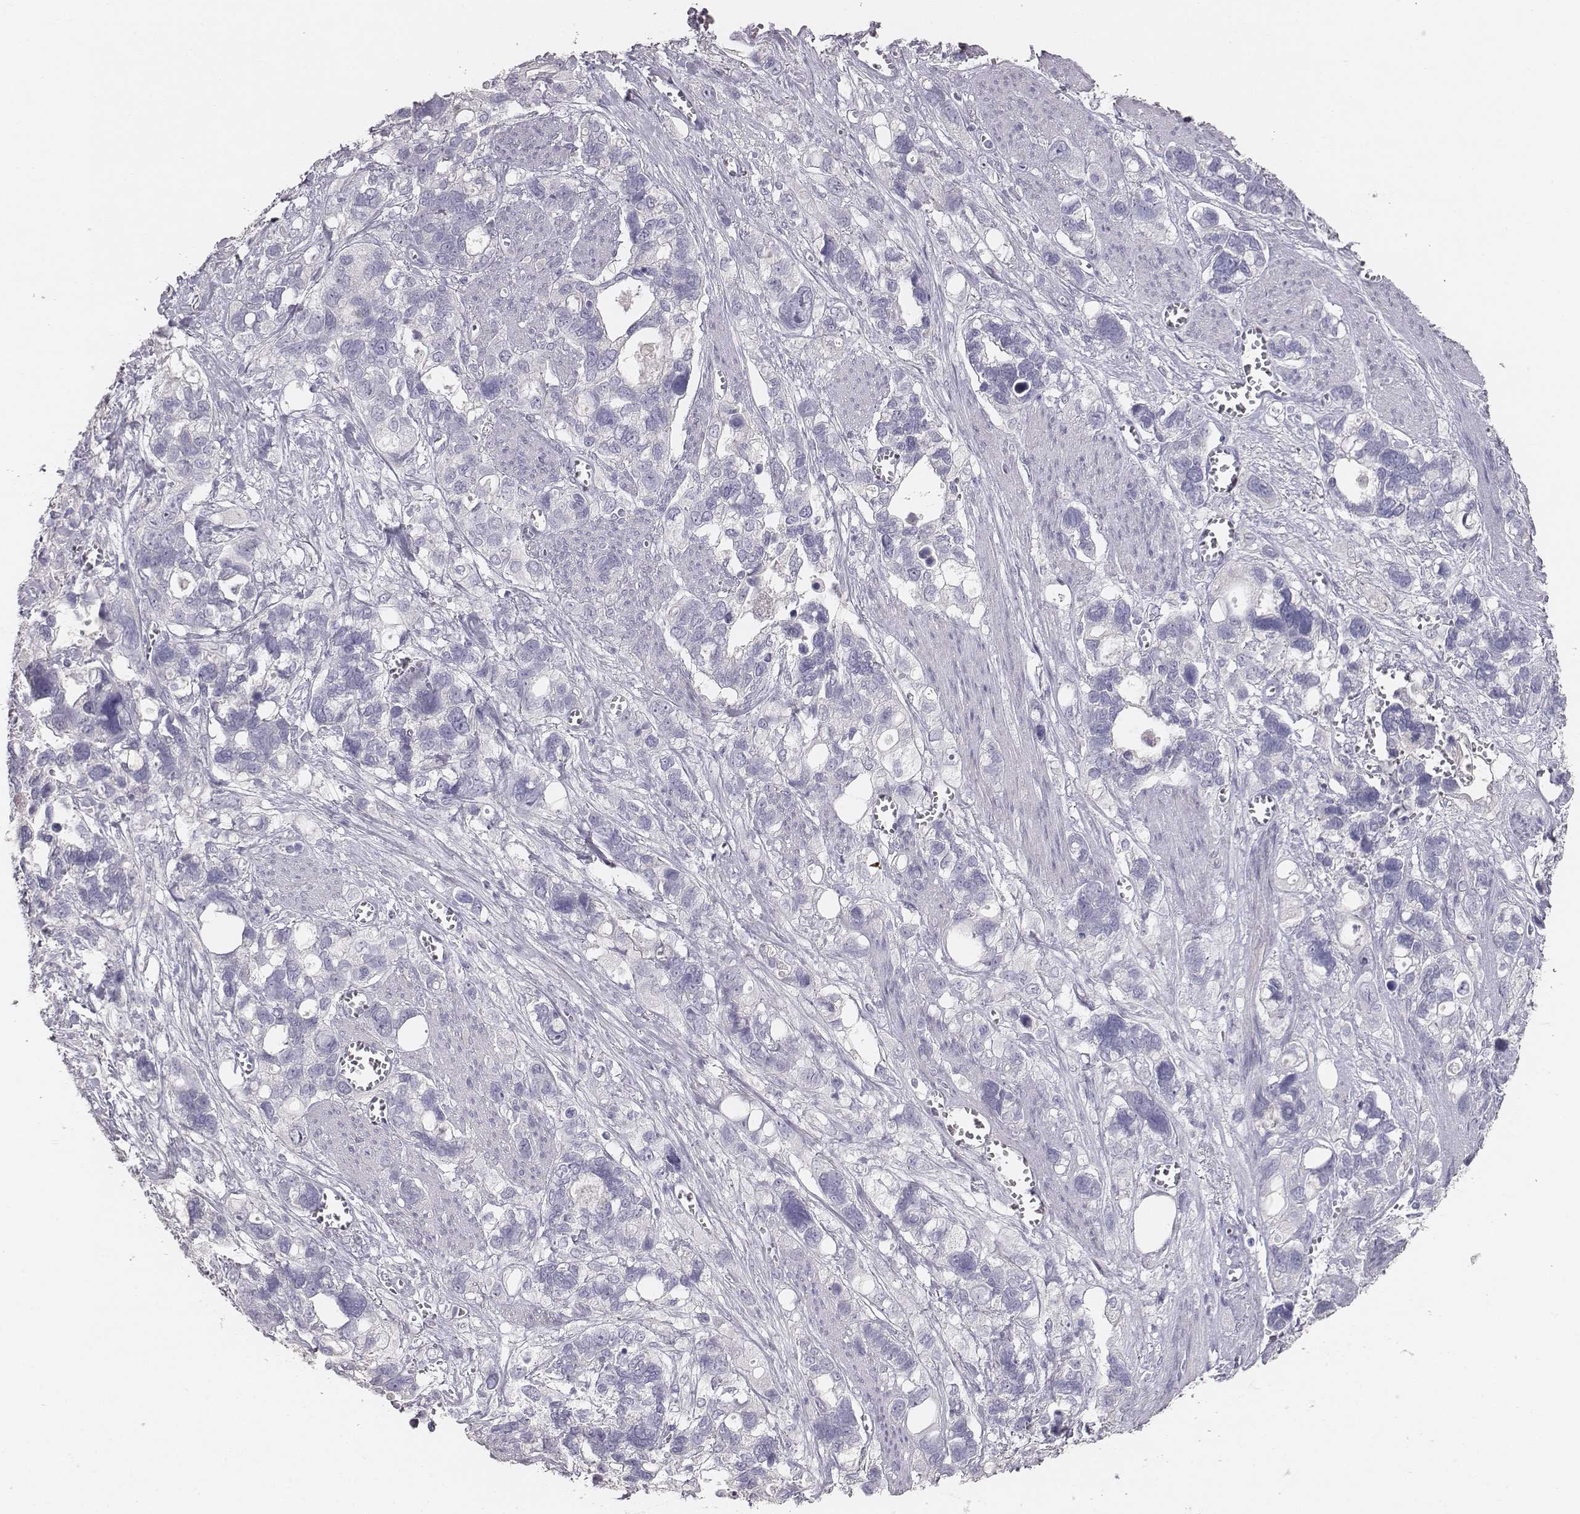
{"staining": {"intensity": "negative", "quantity": "none", "location": "none"}, "tissue": "stomach cancer", "cell_type": "Tumor cells", "image_type": "cancer", "snomed": [{"axis": "morphology", "description": "Adenocarcinoma, NOS"}, {"axis": "topography", "description": "Stomach, upper"}], "caption": "A micrograph of adenocarcinoma (stomach) stained for a protein displays no brown staining in tumor cells.", "gene": "MYH6", "patient": {"sex": "female", "age": 81}}